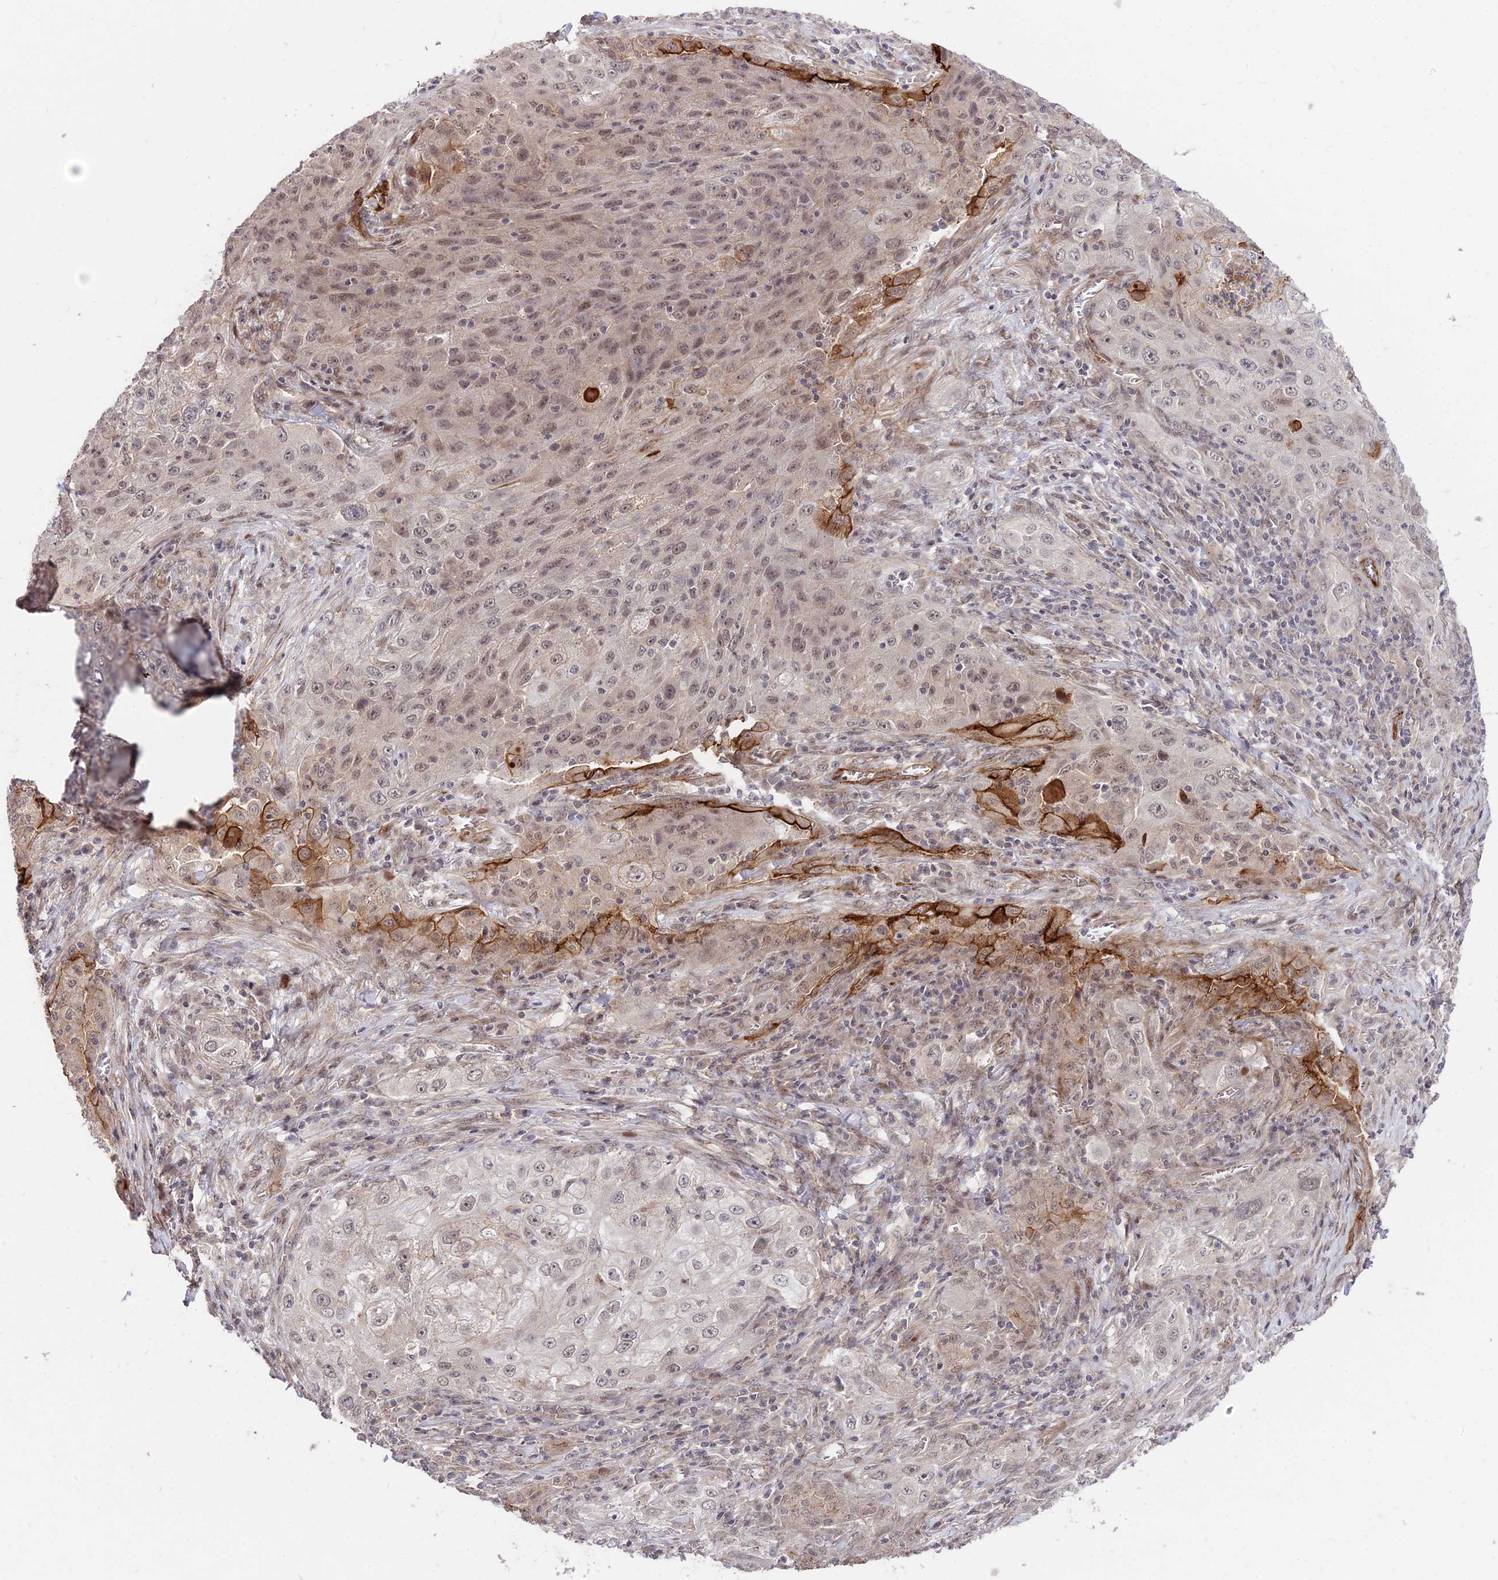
{"staining": {"intensity": "weak", "quantity": ">75%", "location": "nuclear"}, "tissue": "lung cancer", "cell_type": "Tumor cells", "image_type": "cancer", "snomed": [{"axis": "morphology", "description": "Squamous cell carcinoma, NOS"}, {"axis": "topography", "description": "Lung"}], "caption": "Brown immunohistochemical staining in lung cancer (squamous cell carcinoma) shows weak nuclear positivity in approximately >75% of tumor cells.", "gene": "ZNF85", "patient": {"sex": "female", "age": 69}}